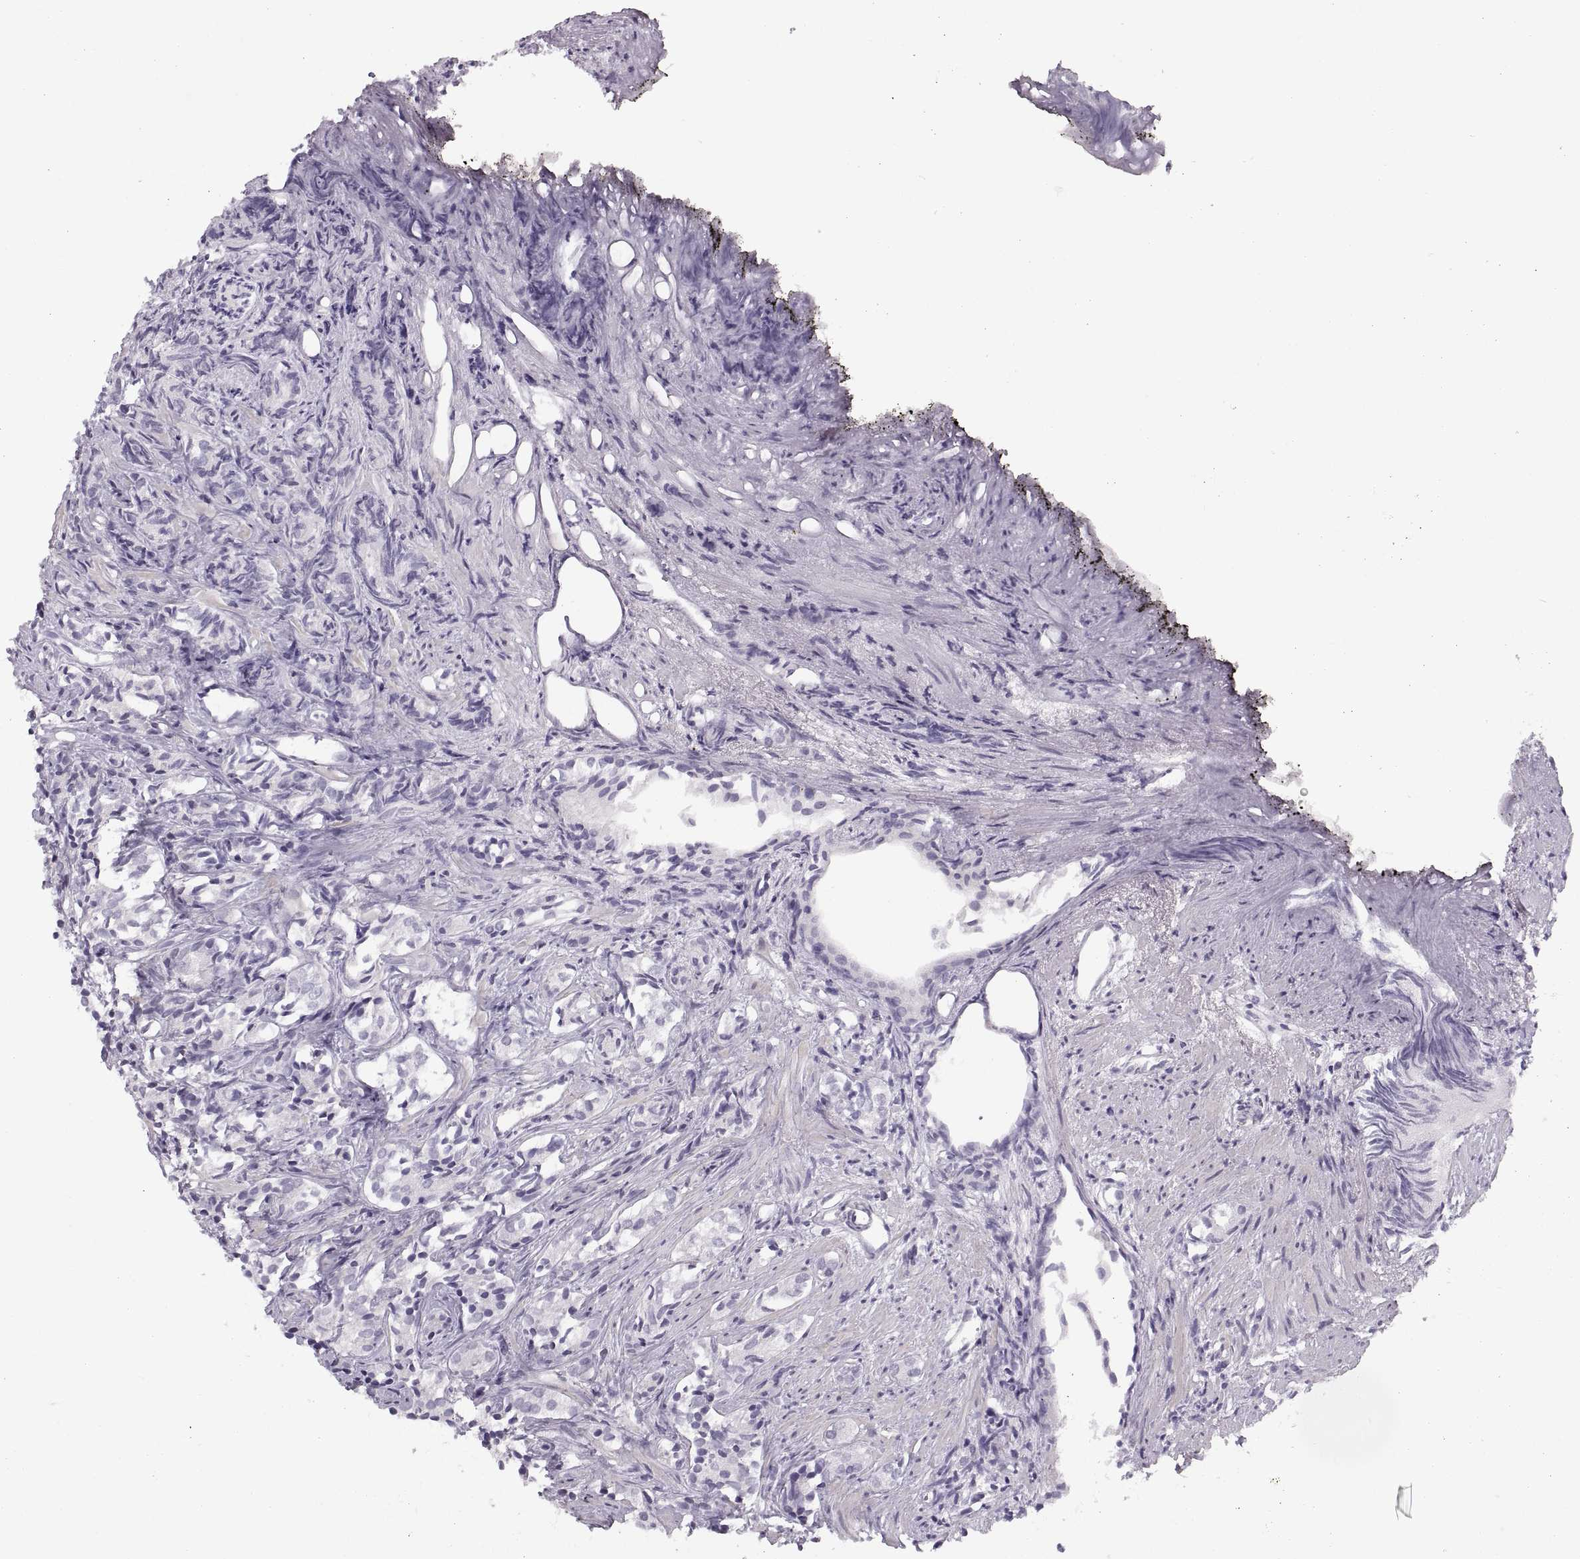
{"staining": {"intensity": "negative", "quantity": "none", "location": "none"}, "tissue": "prostate cancer", "cell_type": "Tumor cells", "image_type": "cancer", "snomed": [{"axis": "morphology", "description": "Adenocarcinoma, High grade"}, {"axis": "topography", "description": "Prostate"}], "caption": "Prostate adenocarcinoma (high-grade) stained for a protein using IHC shows no positivity tumor cells.", "gene": "C3orf22", "patient": {"sex": "male", "age": 84}}